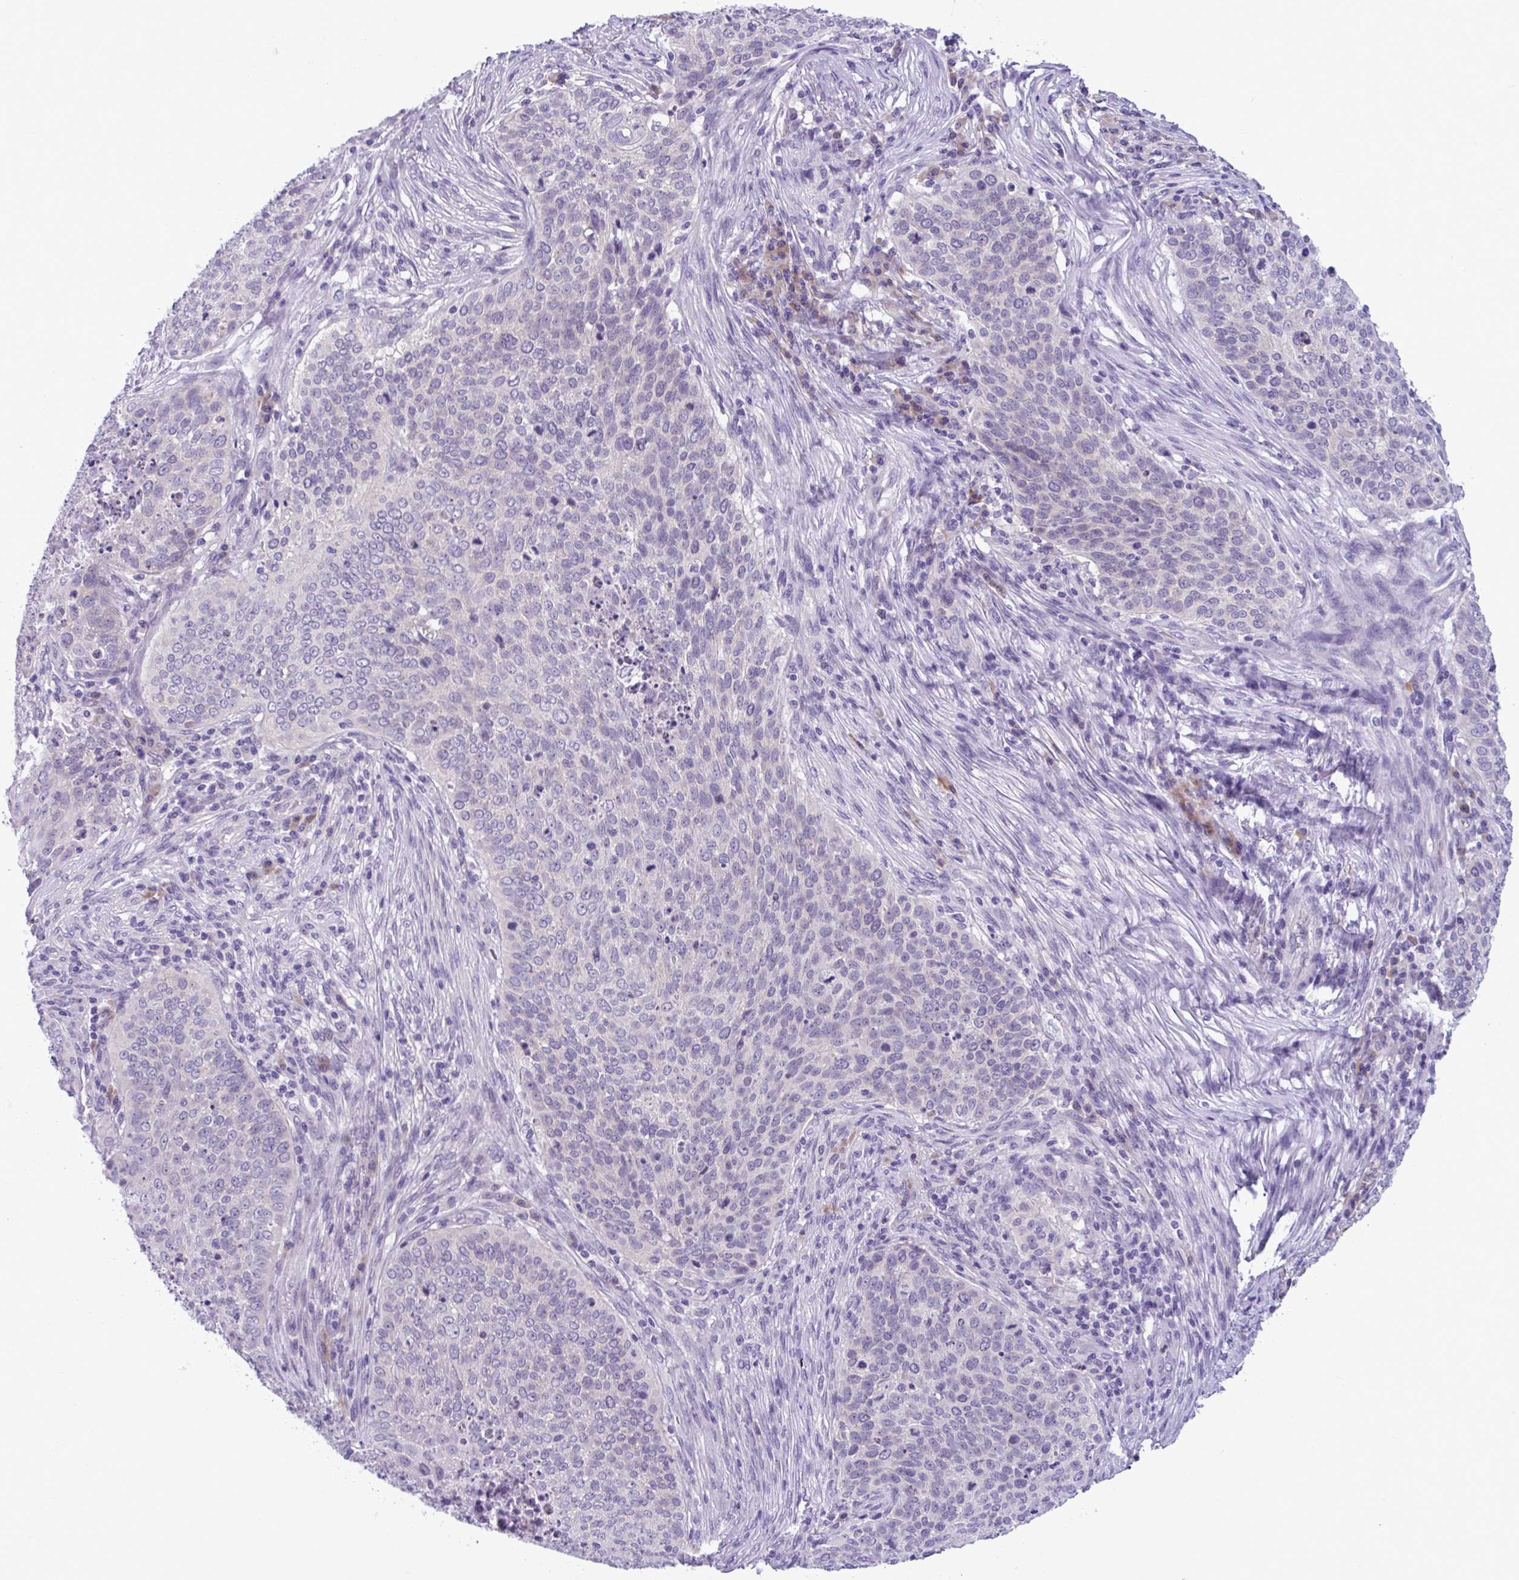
{"staining": {"intensity": "negative", "quantity": "none", "location": "none"}, "tissue": "lung cancer", "cell_type": "Tumor cells", "image_type": "cancer", "snomed": [{"axis": "morphology", "description": "Squamous cell carcinoma, NOS"}, {"axis": "topography", "description": "Lung"}], "caption": "Immunohistochemistry (IHC) photomicrograph of lung cancer (squamous cell carcinoma) stained for a protein (brown), which reveals no expression in tumor cells.", "gene": "WNT9B", "patient": {"sex": "male", "age": 63}}